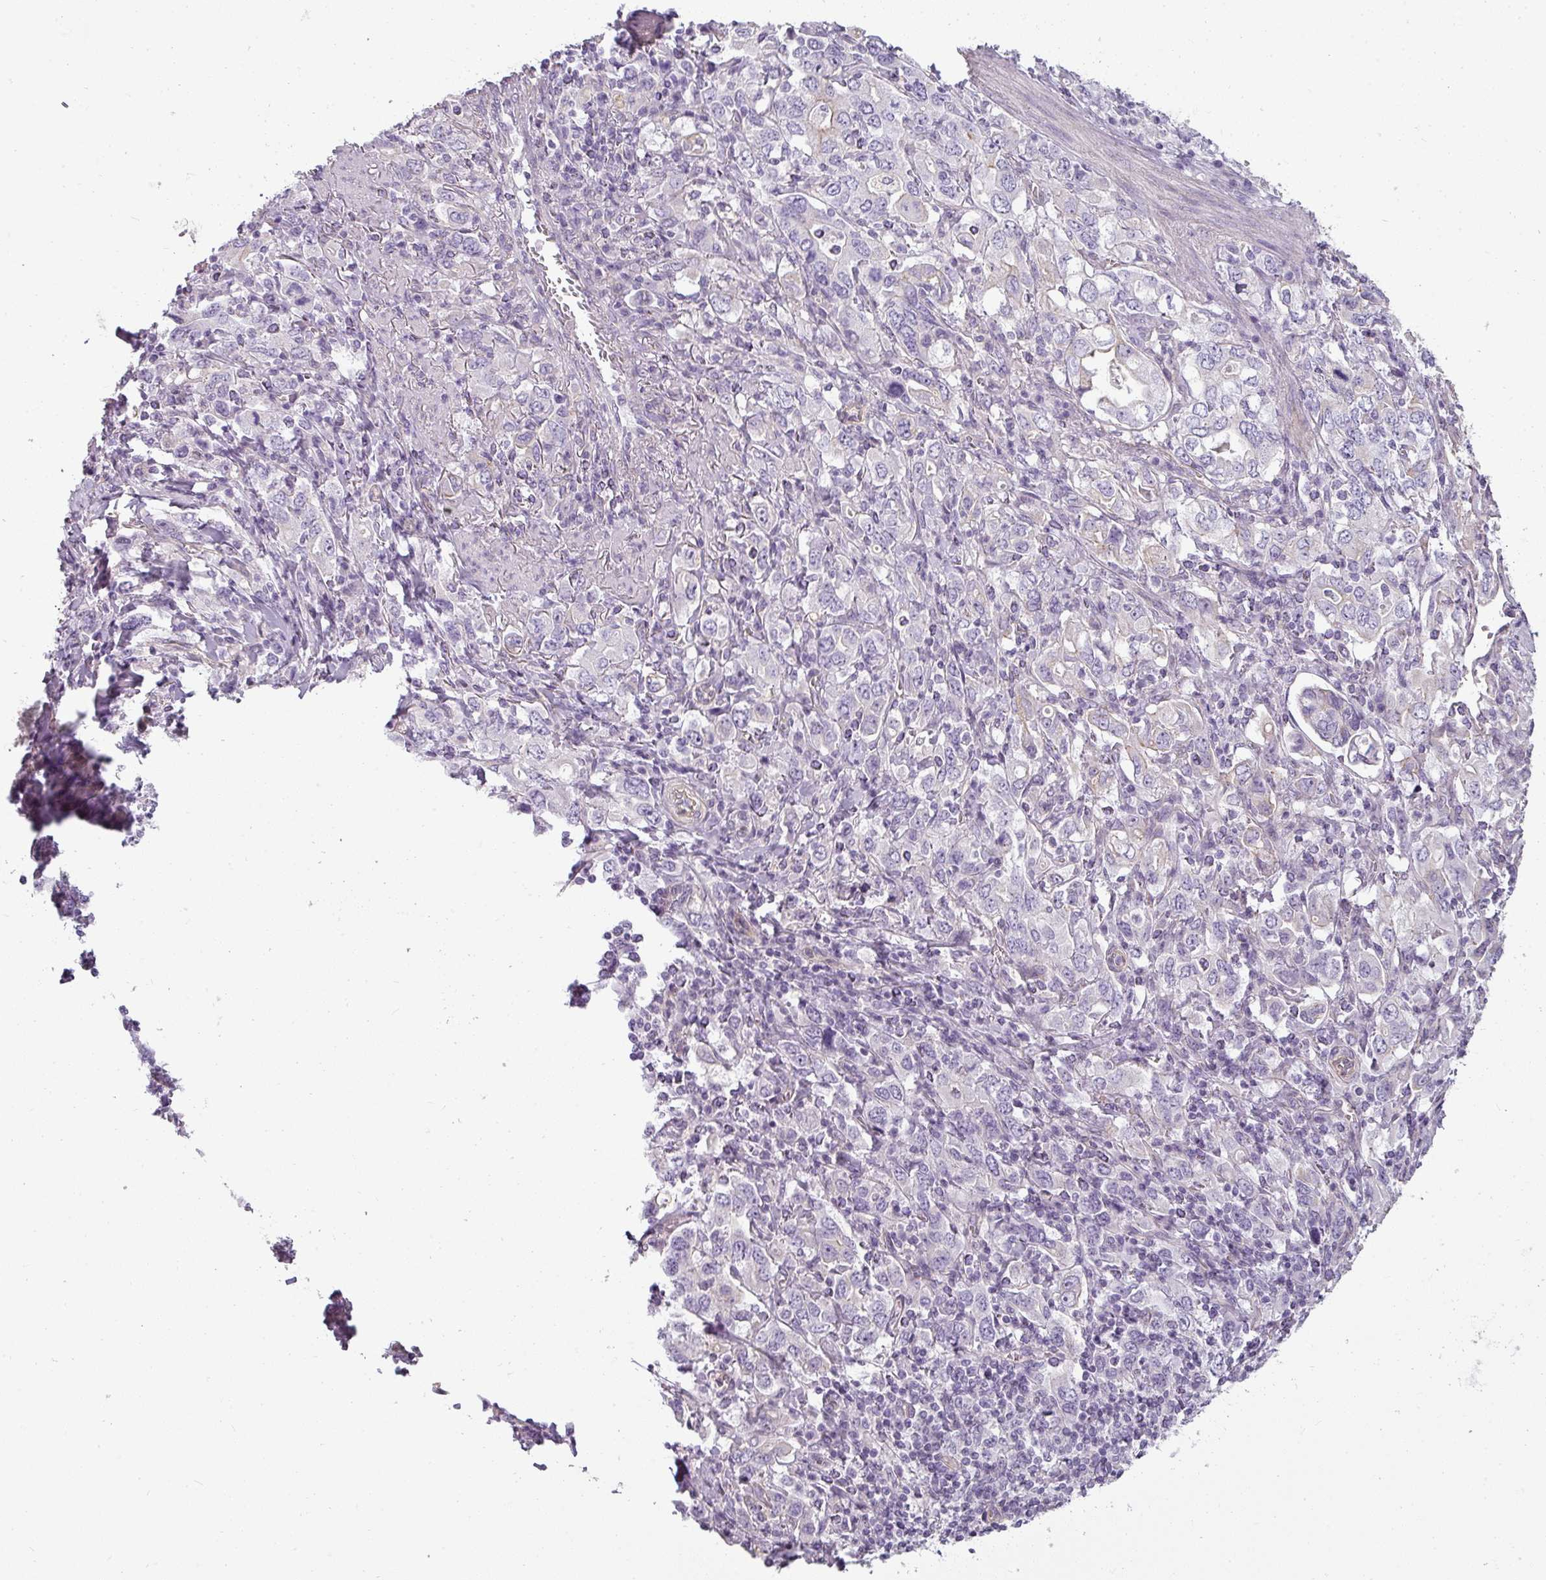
{"staining": {"intensity": "negative", "quantity": "none", "location": "none"}, "tissue": "stomach cancer", "cell_type": "Tumor cells", "image_type": "cancer", "snomed": [{"axis": "morphology", "description": "Adenocarcinoma, NOS"}, {"axis": "topography", "description": "Stomach, upper"}, {"axis": "topography", "description": "Stomach"}], "caption": "Tumor cells are negative for brown protein staining in stomach cancer.", "gene": "ASB1", "patient": {"sex": "male", "age": 62}}